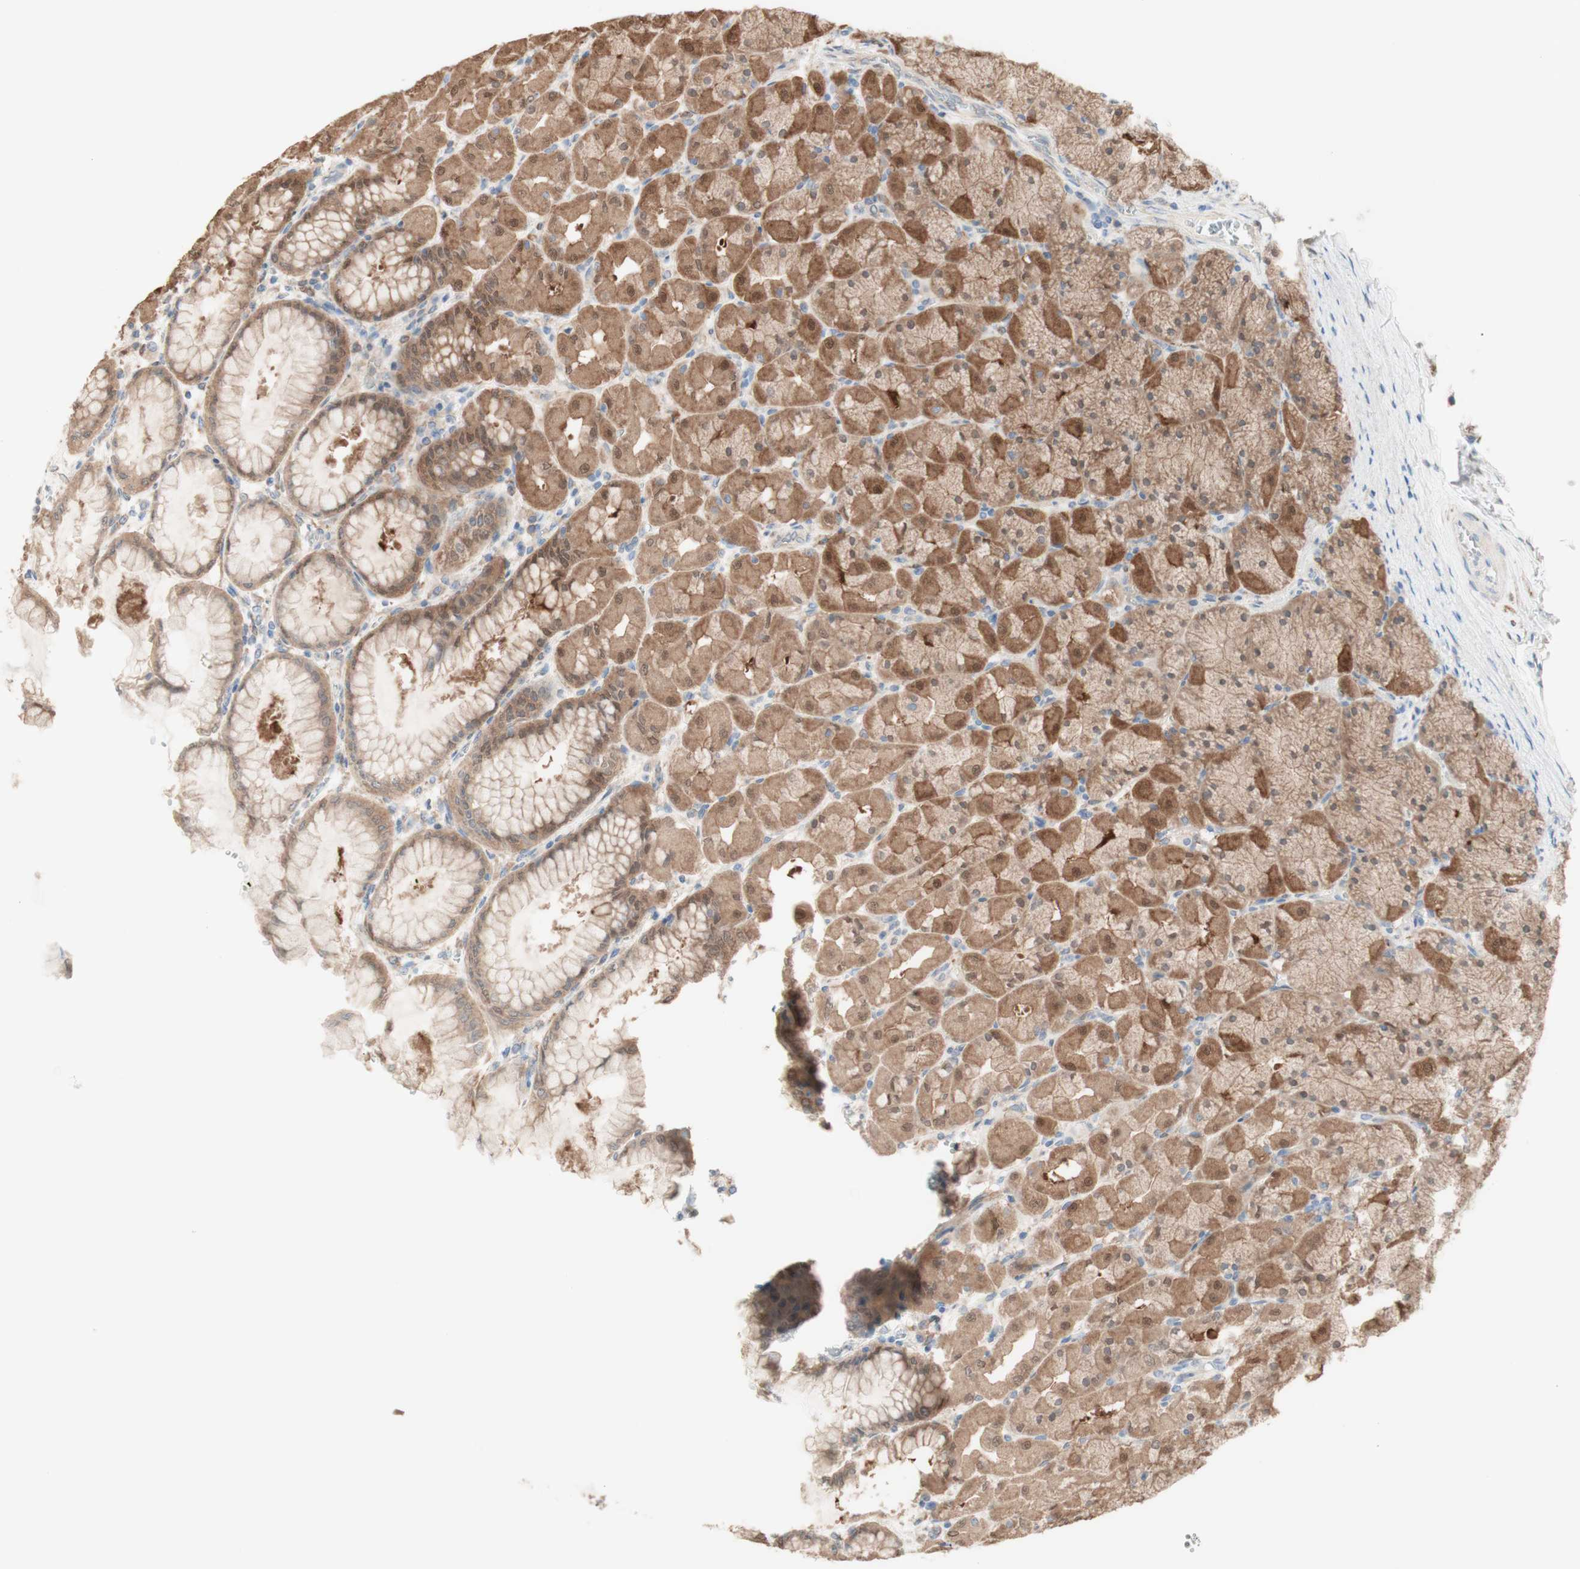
{"staining": {"intensity": "moderate", "quantity": ">75%", "location": "cytoplasmic/membranous,nuclear"}, "tissue": "stomach", "cell_type": "Glandular cells", "image_type": "normal", "snomed": [{"axis": "morphology", "description": "Normal tissue, NOS"}, {"axis": "topography", "description": "Stomach, upper"}], "caption": "Approximately >75% of glandular cells in benign stomach reveal moderate cytoplasmic/membranous,nuclear protein positivity as visualized by brown immunohistochemical staining.", "gene": "COMT", "patient": {"sex": "female", "age": 56}}